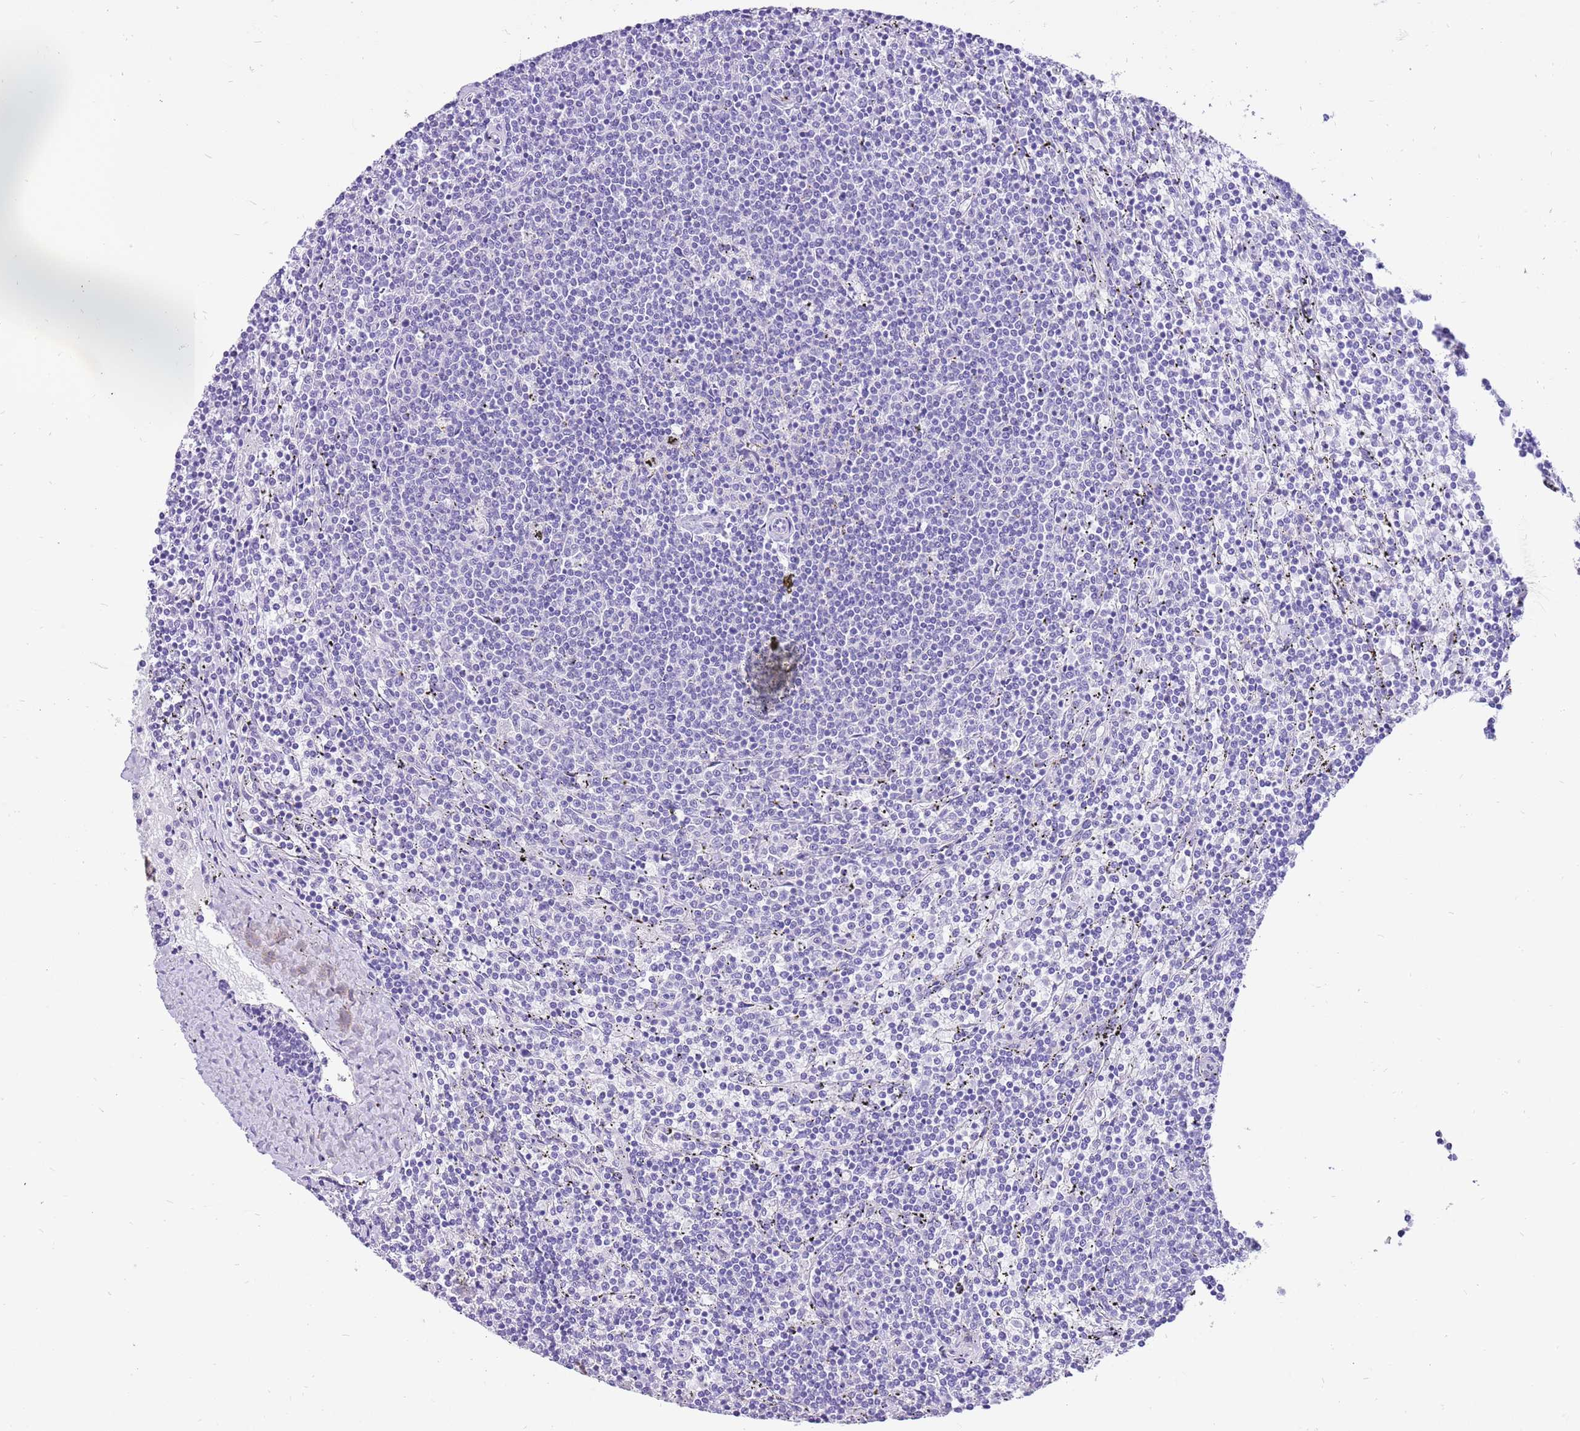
{"staining": {"intensity": "negative", "quantity": "none", "location": "none"}, "tissue": "lymphoma", "cell_type": "Tumor cells", "image_type": "cancer", "snomed": [{"axis": "morphology", "description": "Malignant lymphoma, non-Hodgkin's type, Low grade"}, {"axis": "topography", "description": "Spleen"}], "caption": "Immunohistochemical staining of human malignant lymphoma, non-Hodgkin's type (low-grade) shows no significant expression in tumor cells.", "gene": "R3HDM4", "patient": {"sex": "female", "age": 50}}